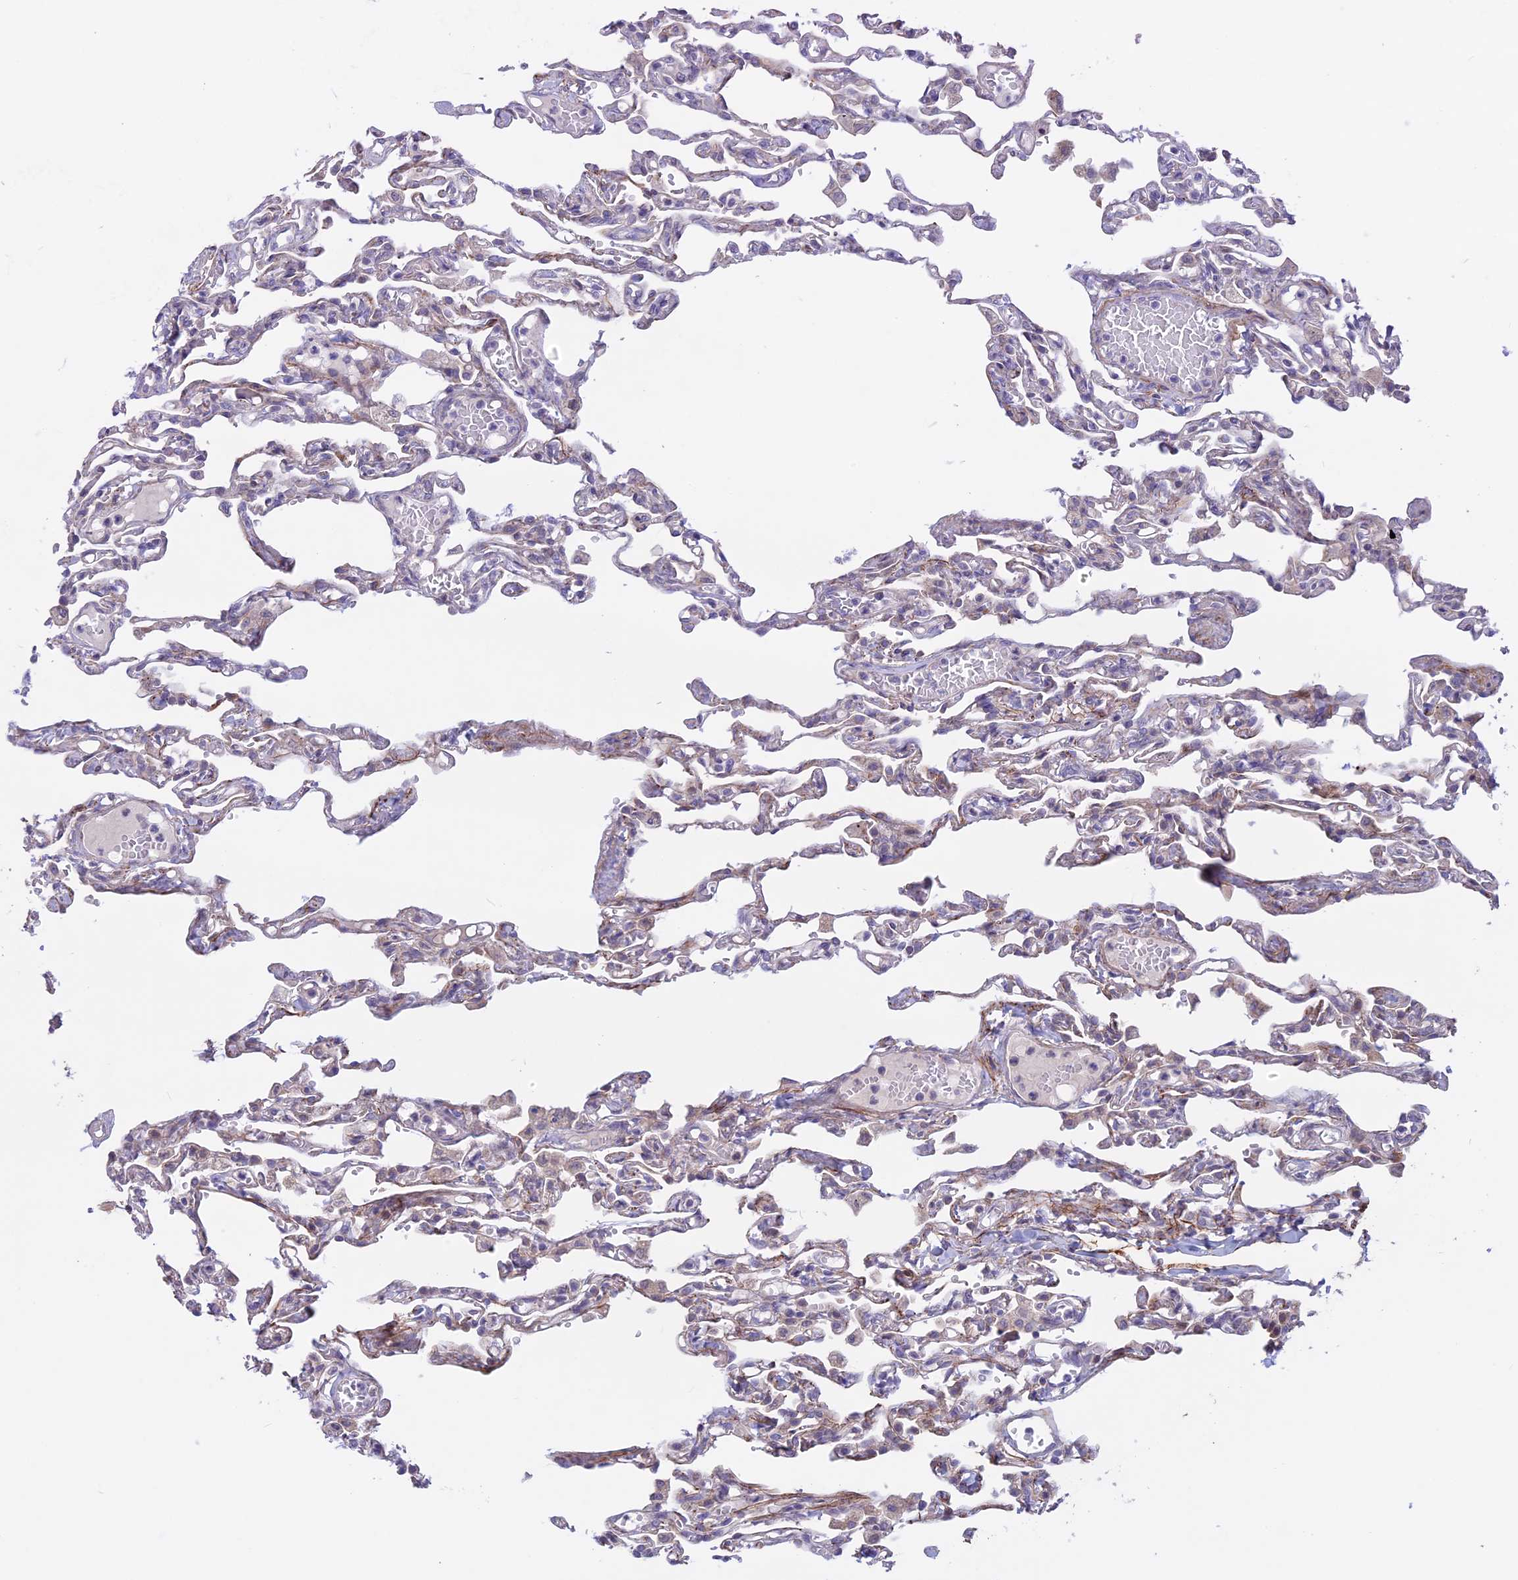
{"staining": {"intensity": "weak", "quantity": "<25%", "location": "cytoplasmic/membranous"}, "tissue": "lung", "cell_type": "Alveolar cells", "image_type": "normal", "snomed": [{"axis": "morphology", "description": "Normal tissue, NOS"}, {"axis": "topography", "description": "Lung"}], "caption": "Histopathology image shows no significant protein positivity in alveolar cells of normal lung.", "gene": "SPHKAP", "patient": {"sex": "male", "age": 21}}